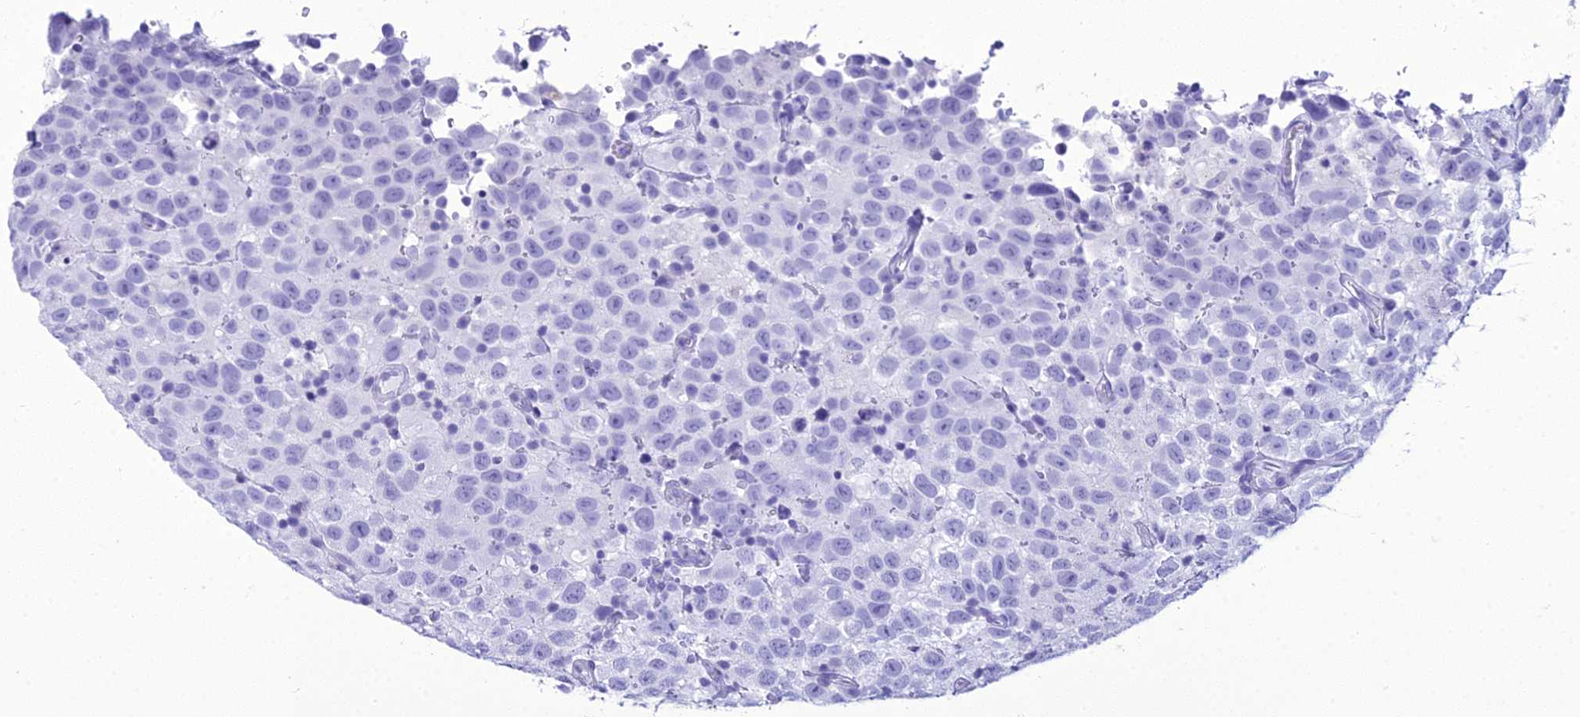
{"staining": {"intensity": "negative", "quantity": "none", "location": "none"}, "tissue": "testis cancer", "cell_type": "Tumor cells", "image_type": "cancer", "snomed": [{"axis": "morphology", "description": "Seminoma, NOS"}, {"axis": "topography", "description": "Testis"}], "caption": "Immunohistochemistry micrograph of human testis cancer stained for a protein (brown), which reveals no positivity in tumor cells.", "gene": "ZNF442", "patient": {"sex": "male", "age": 41}}